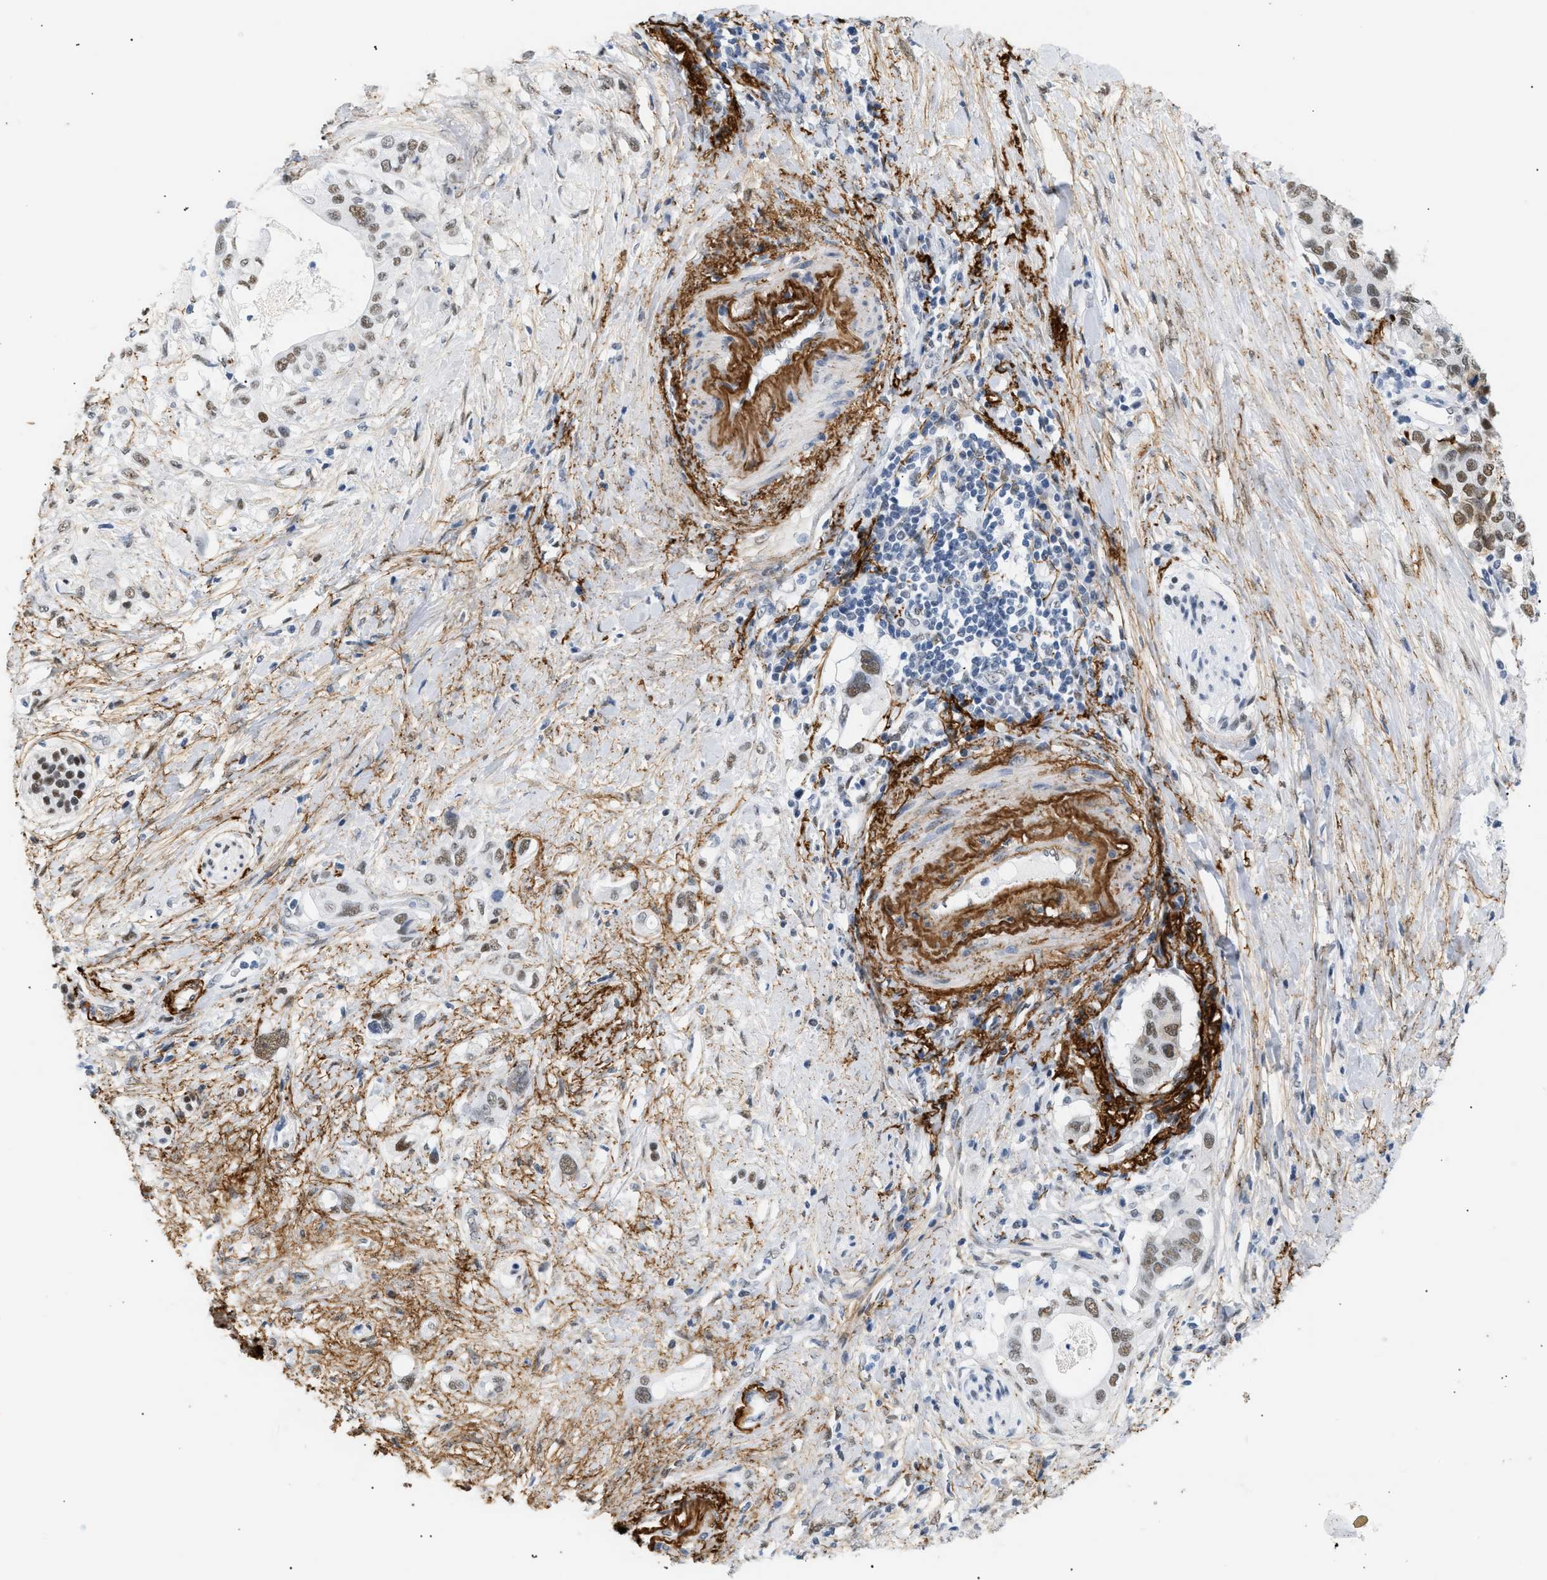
{"staining": {"intensity": "moderate", "quantity": "25%-75%", "location": "nuclear"}, "tissue": "pancreatic cancer", "cell_type": "Tumor cells", "image_type": "cancer", "snomed": [{"axis": "morphology", "description": "Adenocarcinoma, NOS"}, {"axis": "topography", "description": "Pancreas"}], "caption": "IHC image of human pancreatic cancer stained for a protein (brown), which demonstrates medium levels of moderate nuclear staining in approximately 25%-75% of tumor cells.", "gene": "ELN", "patient": {"sex": "female", "age": 56}}